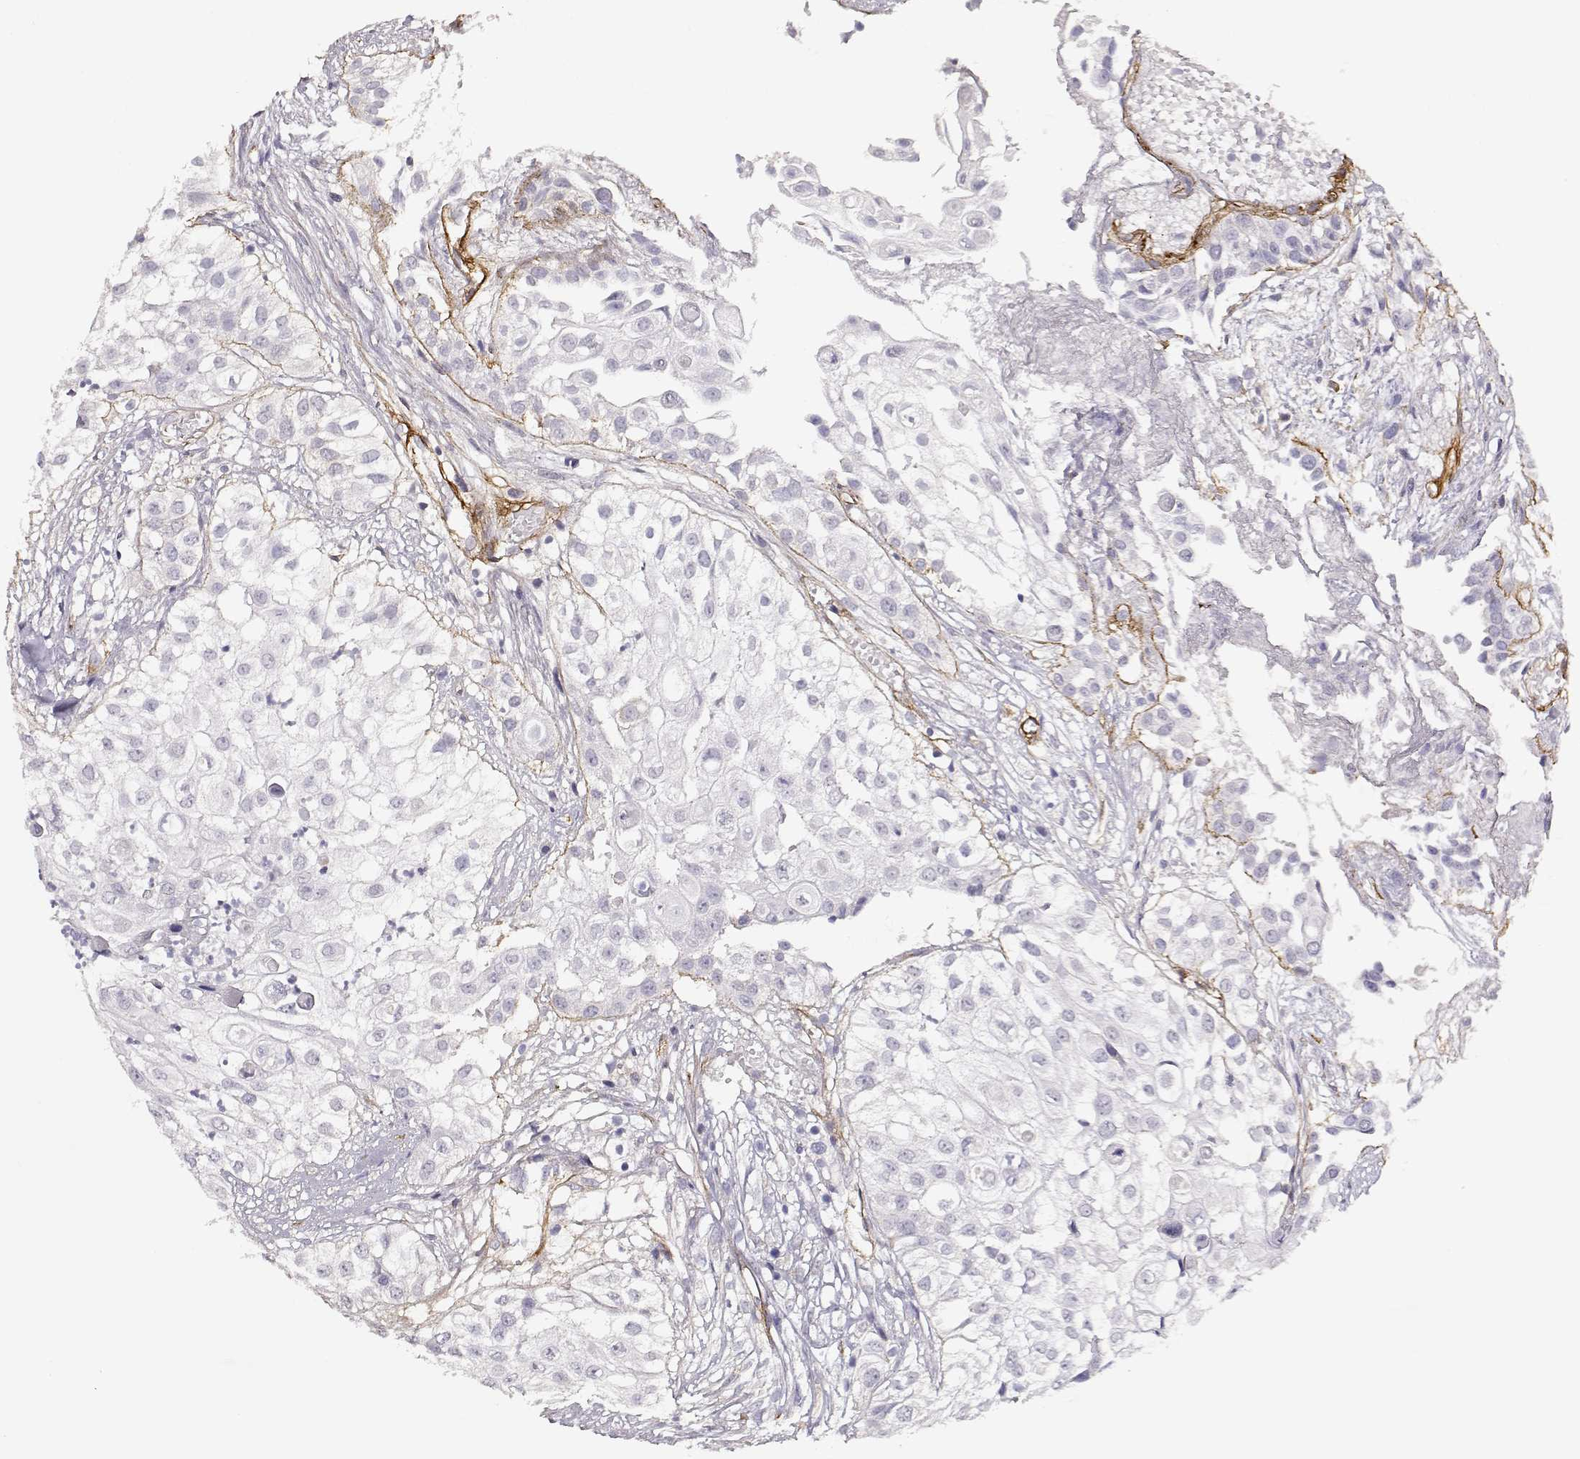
{"staining": {"intensity": "negative", "quantity": "none", "location": "none"}, "tissue": "urothelial cancer", "cell_type": "Tumor cells", "image_type": "cancer", "snomed": [{"axis": "morphology", "description": "Urothelial carcinoma, High grade"}, {"axis": "topography", "description": "Urinary bladder"}], "caption": "Protein analysis of urothelial carcinoma (high-grade) shows no significant positivity in tumor cells.", "gene": "LAMC1", "patient": {"sex": "female", "age": 79}}